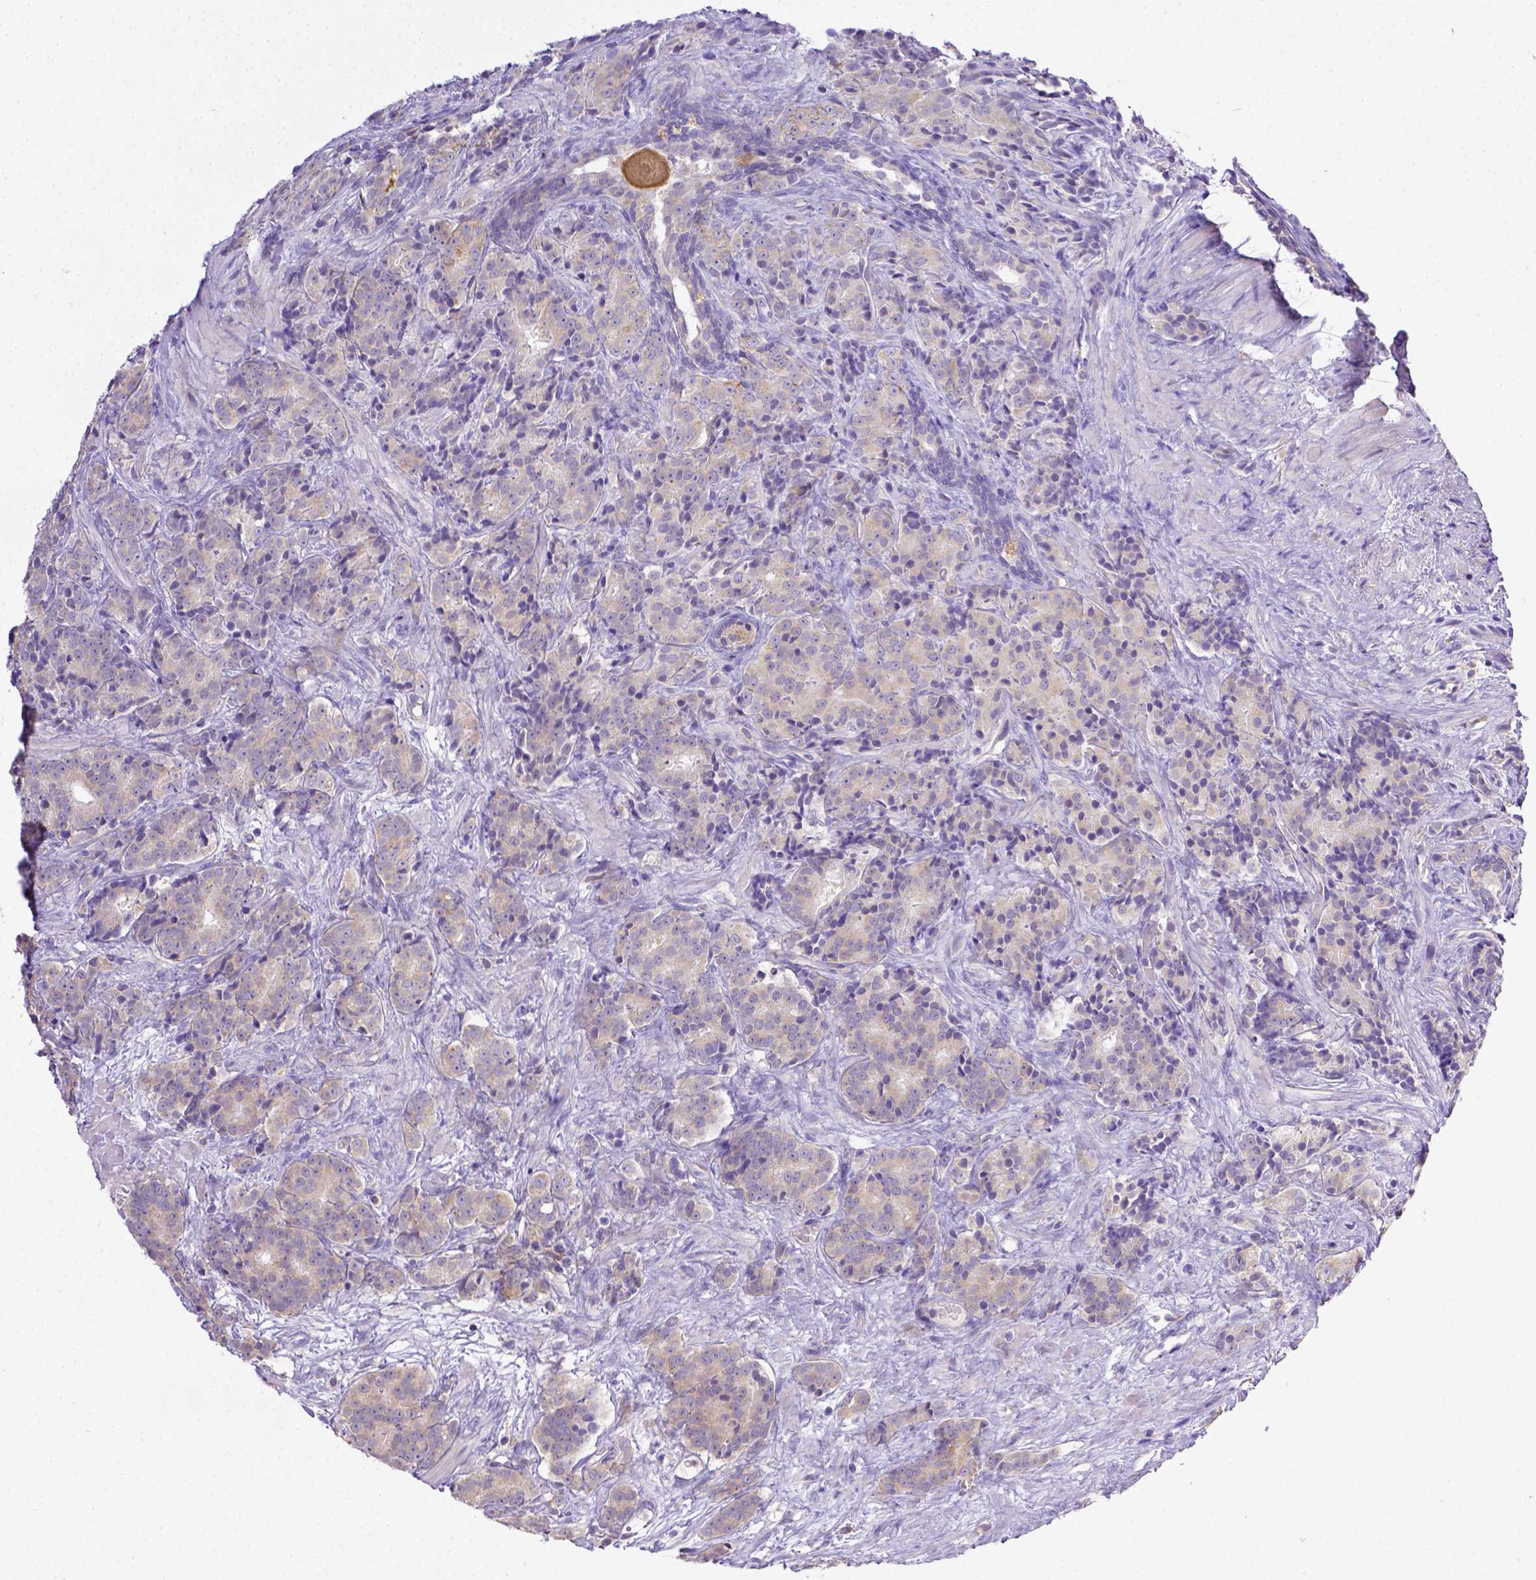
{"staining": {"intensity": "weak", "quantity": "25%-75%", "location": "cytoplasmic/membranous"}, "tissue": "prostate cancer", "cell_type": "Tumor cells", "image_type": "cancer", "snomed": [{"axis": "morphology", "description": "Adenocarcinoma, High grade"}, {"axis": "topography", "description": "Prostate"}], "caption": "Immunohistochemical staining of human high-grade adenocarcinoma (prostate) reveals low levels of weak cytoplasmic/membranous staining in about 25%-75% of tumor cells. The protein is stained brown, and the nuclei are stained in blue (DAB IHC with brightfield microscopy, high magnification).", "gene": "CD40", "patient": {"sex": "male", "age": 90}}